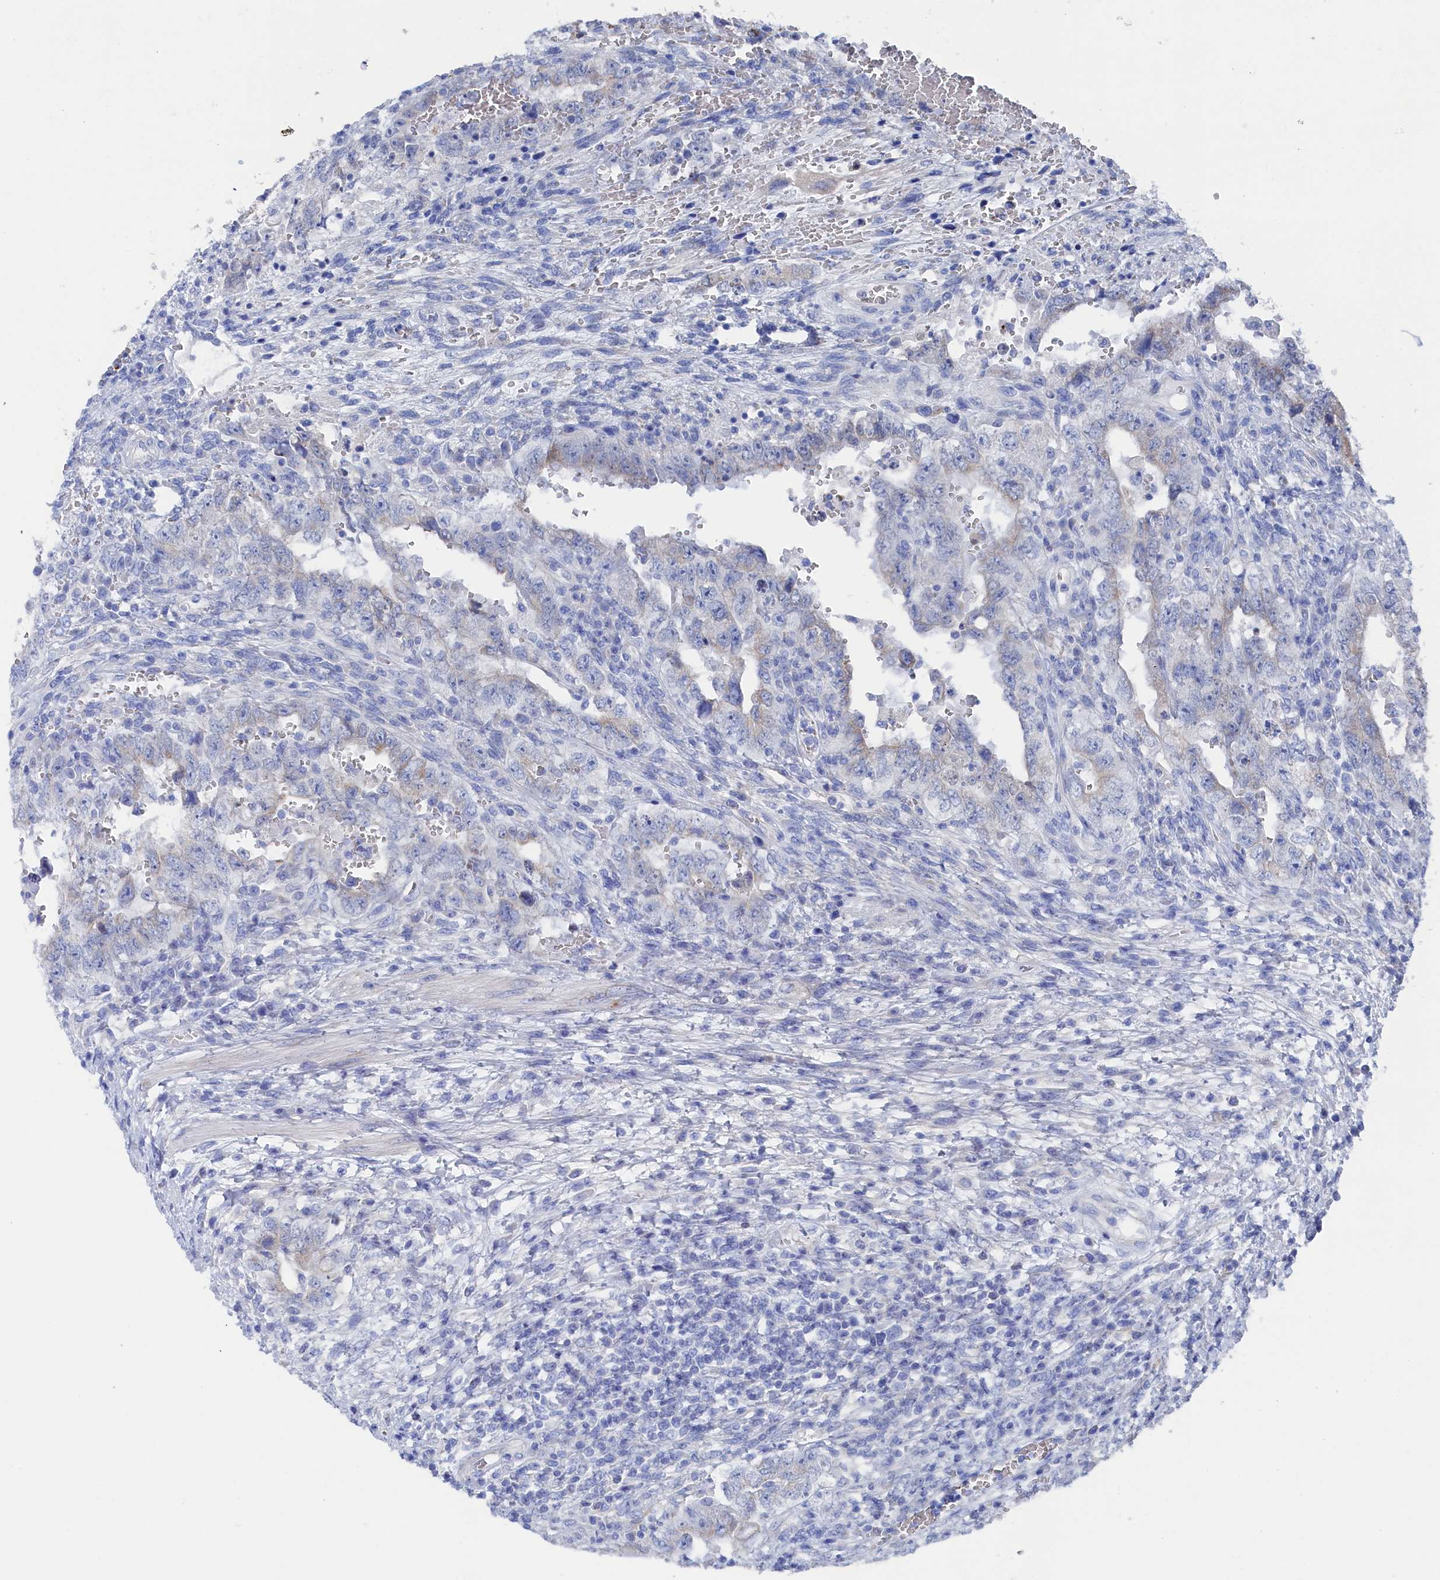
{"staining": {"intensity": "negative", "quantity": "none", "location": "none"}, "tissue": "testis cancer", "cell_type": "Tumor cells", "image_type": "cancer", "snomed": [{"axis": "morphology", "description": "Carcinoma, Embryonal, NOS"}, {"axis": "topography", "description": "Testis"}], "caption": "IHC micrograph of human testis embryonal carcinoma stained for a protein (brown), which demonstrates no positivity in tumor cells.", "gene": "TMOD2", "patient": {"sex": "male", "age": 26}}